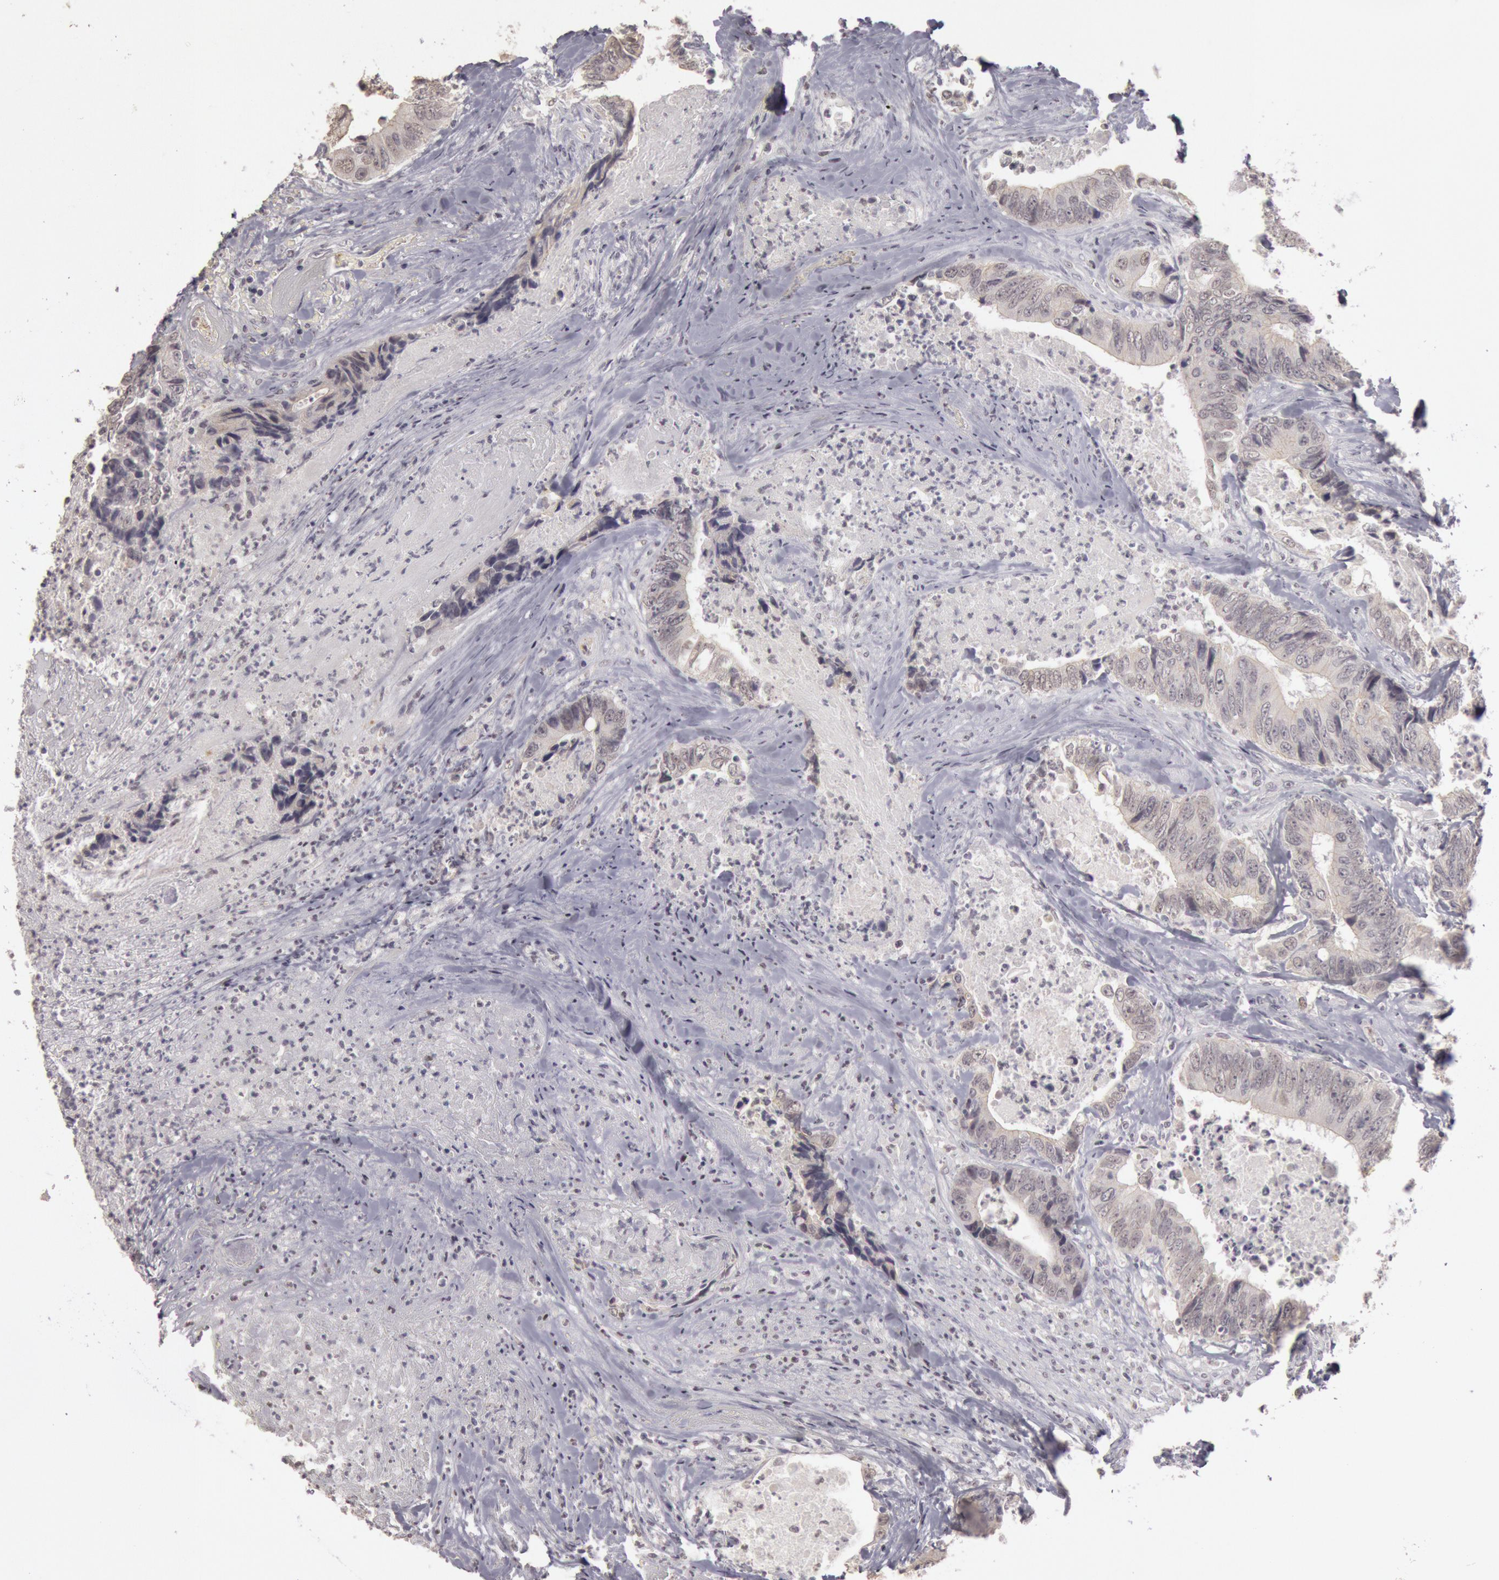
{"staining": {"intensity": "negative", "quantity": "none", "location": "none"}, "tissue": "colorectal cancer", "cell_type": "Tumor cells", "image_type": "cancer", "snomed": [{"axis": "morphology", "description": "Adenocarcinoma, NOS"}, {"axis": "topography", "description": "Rectum"}], "caption": "There is no significant expression in tumor cells of colorectal cancer.", "gene": "RIMBP3C", "patient": {"sex": "female", "age": 65}}